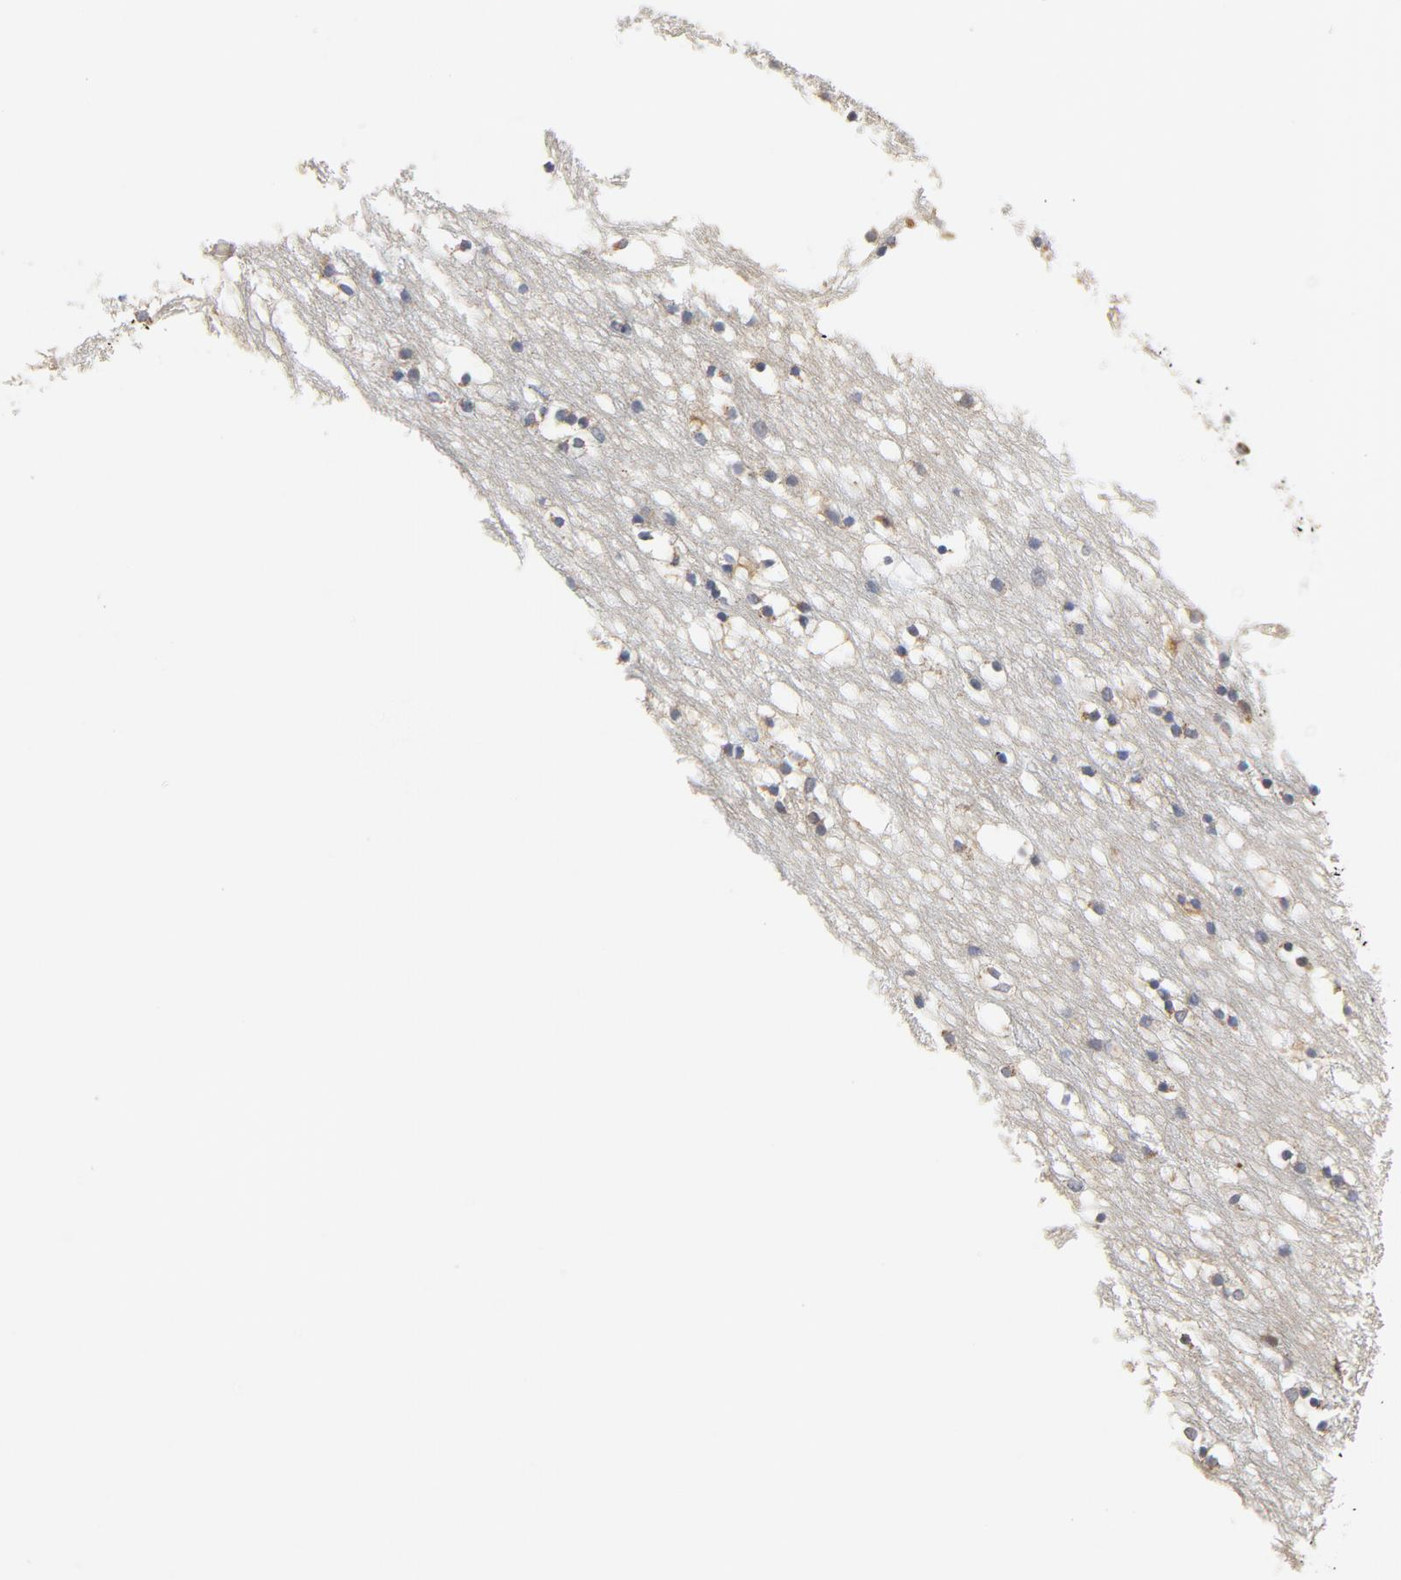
{"staining": {"intensity": "moderate", "quantity": "25%-75%", "location": "cytoplasmic/membranous"}, "tissue": "caudate", "cell_type": "Glial cells", "image_type": "normal", "snomed": [{"axis": "morphology", "description": "Normal tissue, NOS"}, {"axis": "topography", "description": "Lateral ventricle wall"}], "caption": "Immunohistochemical staining of normal caudate demonstrates medium levels of moderate cytoplasmic/membranous staining in approximately 25%-75% of glial cells.", "gene": "RAPGEF4", "patient": {"sex": "male", "age": 45}}